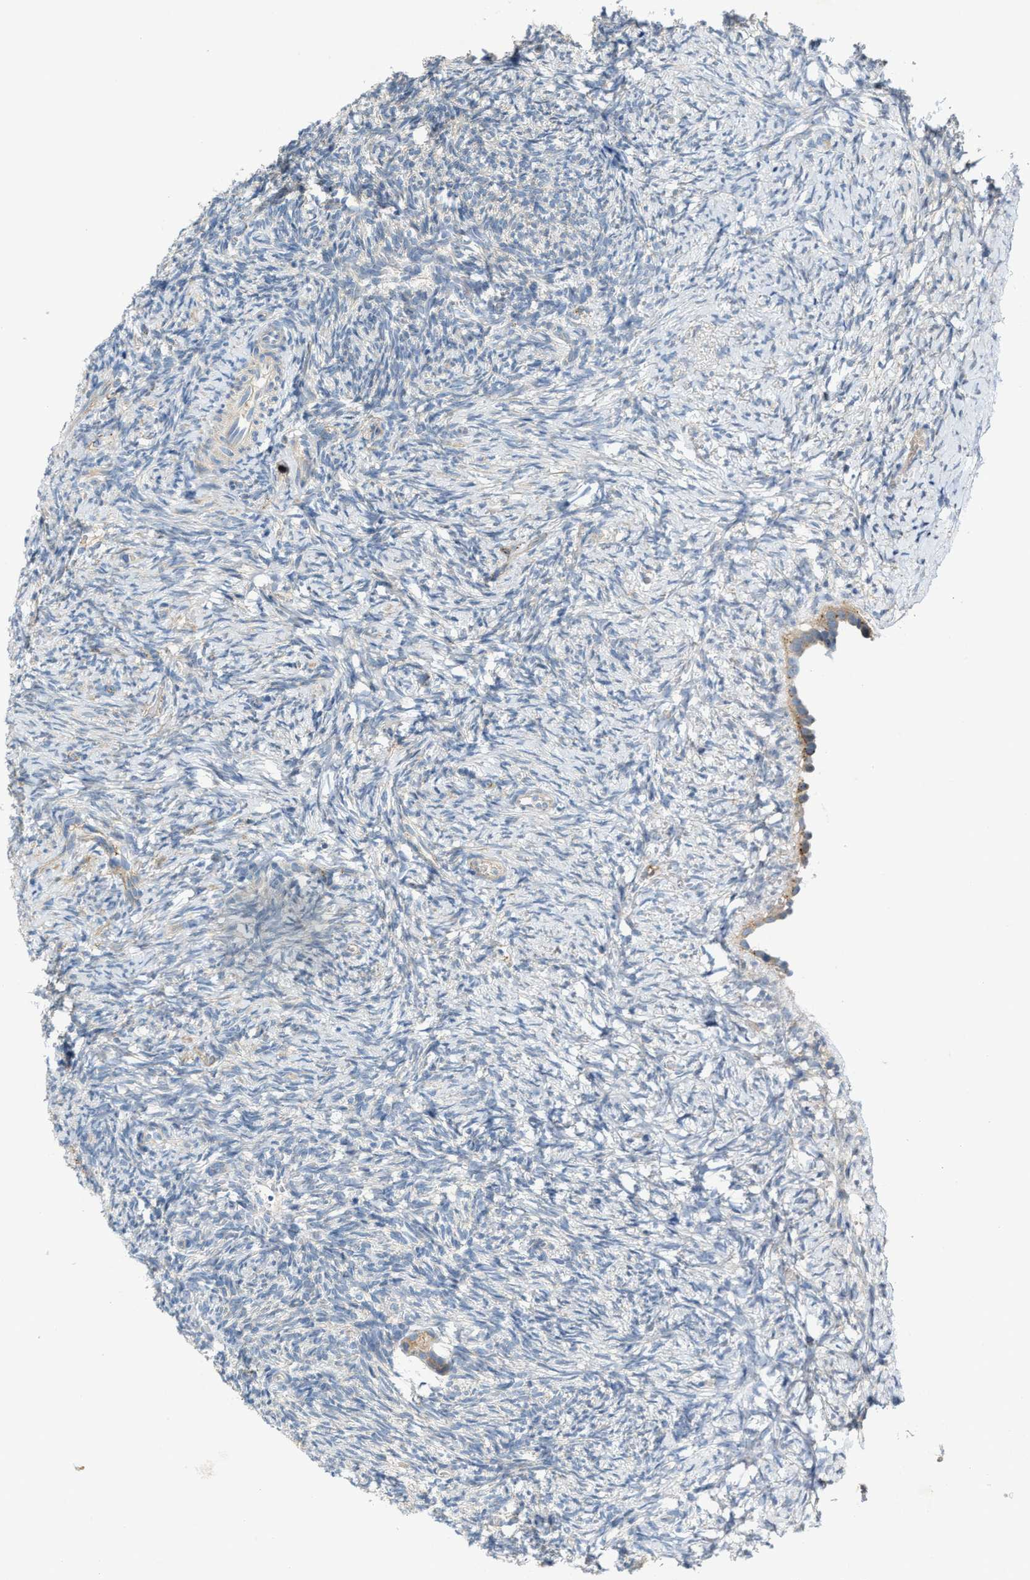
{"staining": {"intensity": "negative", "quantity": "none", "location": "none"}, "tissue": "ovary", "cell_type": "Ovarian stroma cells", "image_type": "normal", "snomed": [{"axis": "morphology", "description": "Normal tissue, NOS"}, {"axis": "topography", "description": "Ovary"}], "caption": "This is an IHC image of unremarkable ovary. There is no positivity in ovarian stroma cells.", "gene": "KLHDC10", "patient": {"sex": "female", "age": 41}}